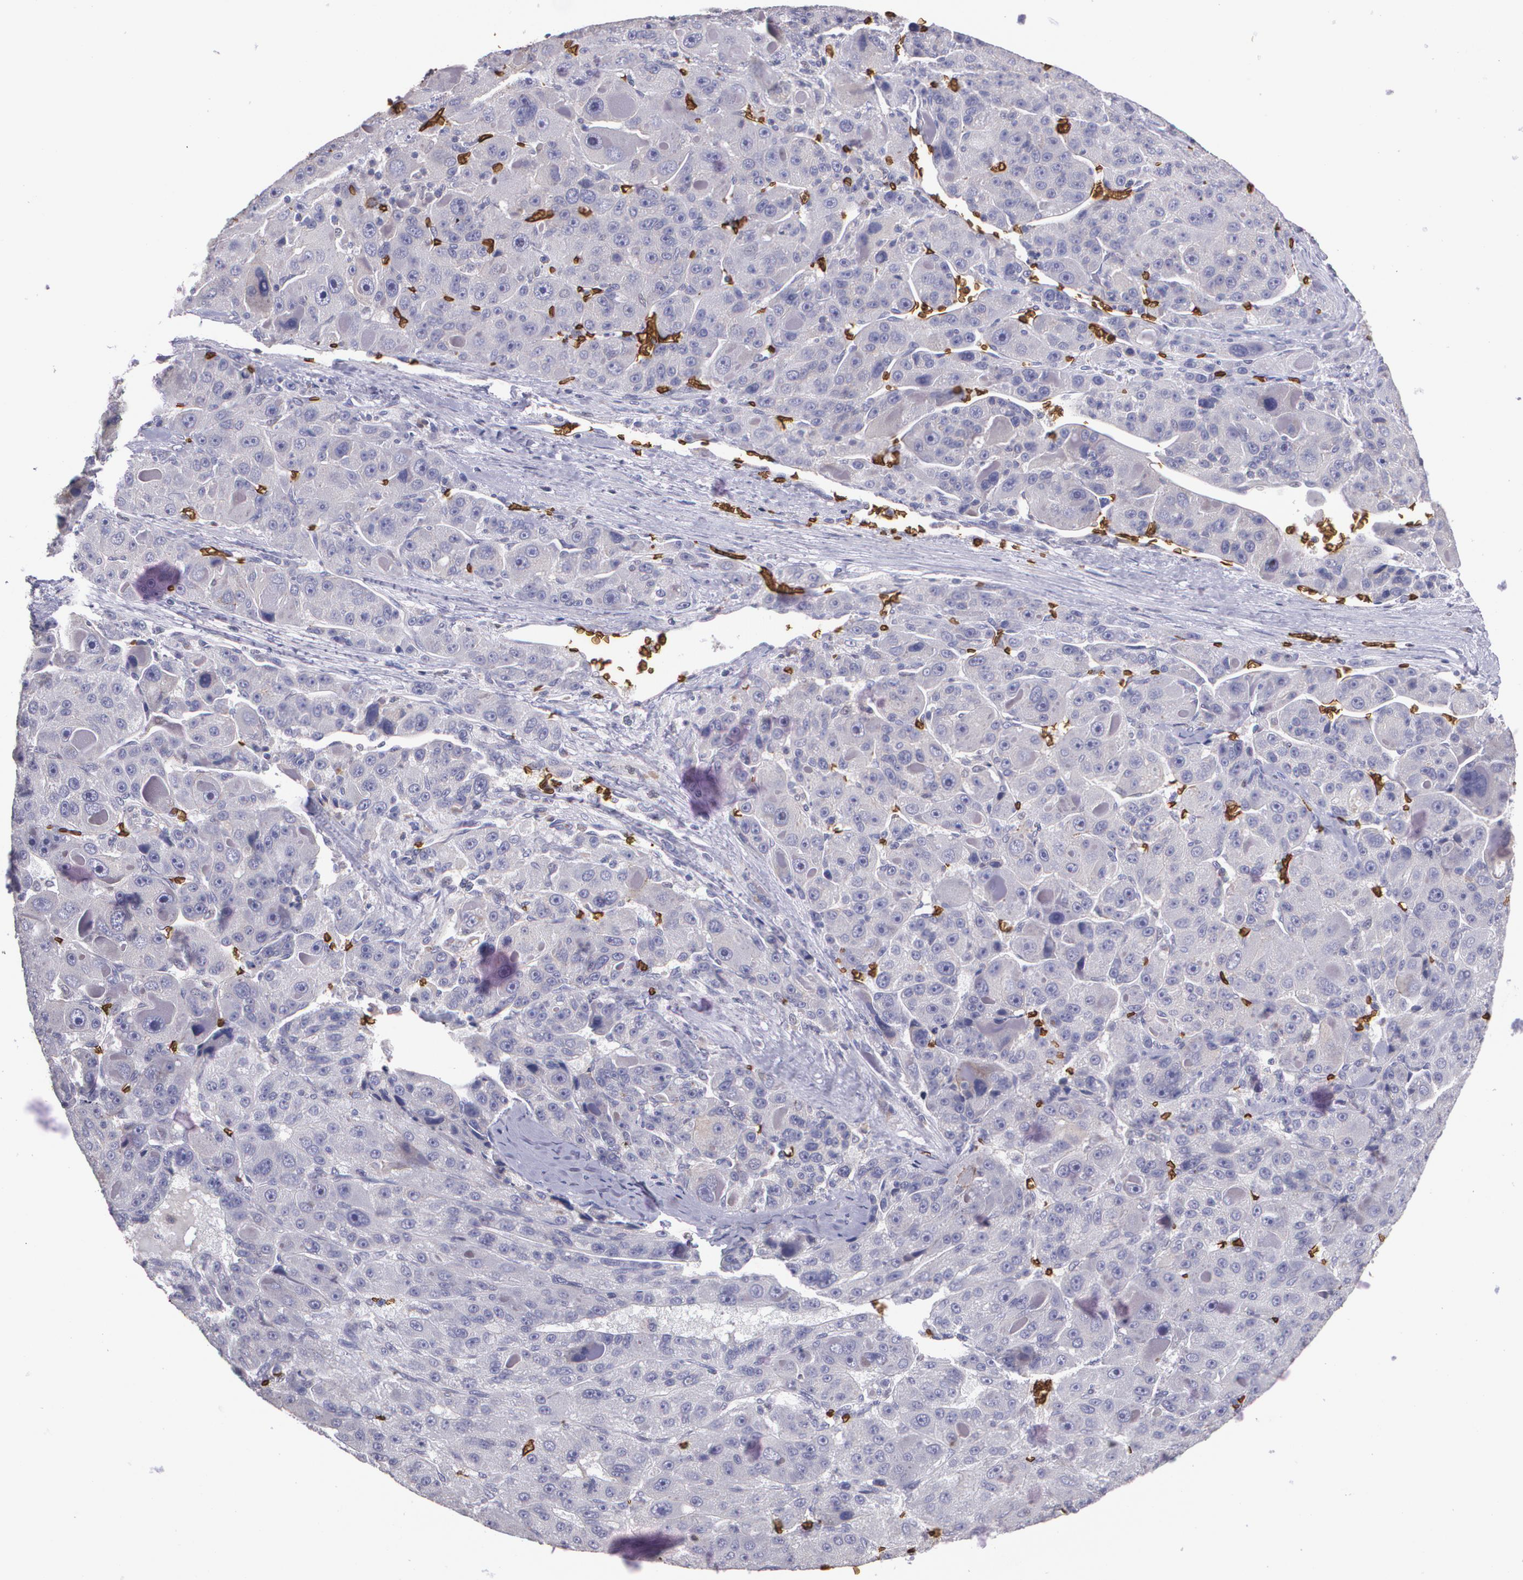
{"staining": {"intensity": "weak", "quantity": "<25%", "location": "cytoplasmic/membranous"}, "tissue": "liver cancer", "cell_type": "Tumor cells", "image_type": "cancer", "snomed": [{"axis": "morphology", "description": "Carcinoma, Hepatocellular, NOS"}, {"axis": "topography", "description": "Liver"}], "caption": "Histopathology image shows no protein positivity in tumor cells of liver hepatocellular carcinoma tissue.", "gene": "SLC2A1", "patient": {"sex": "male", "age": 76}}